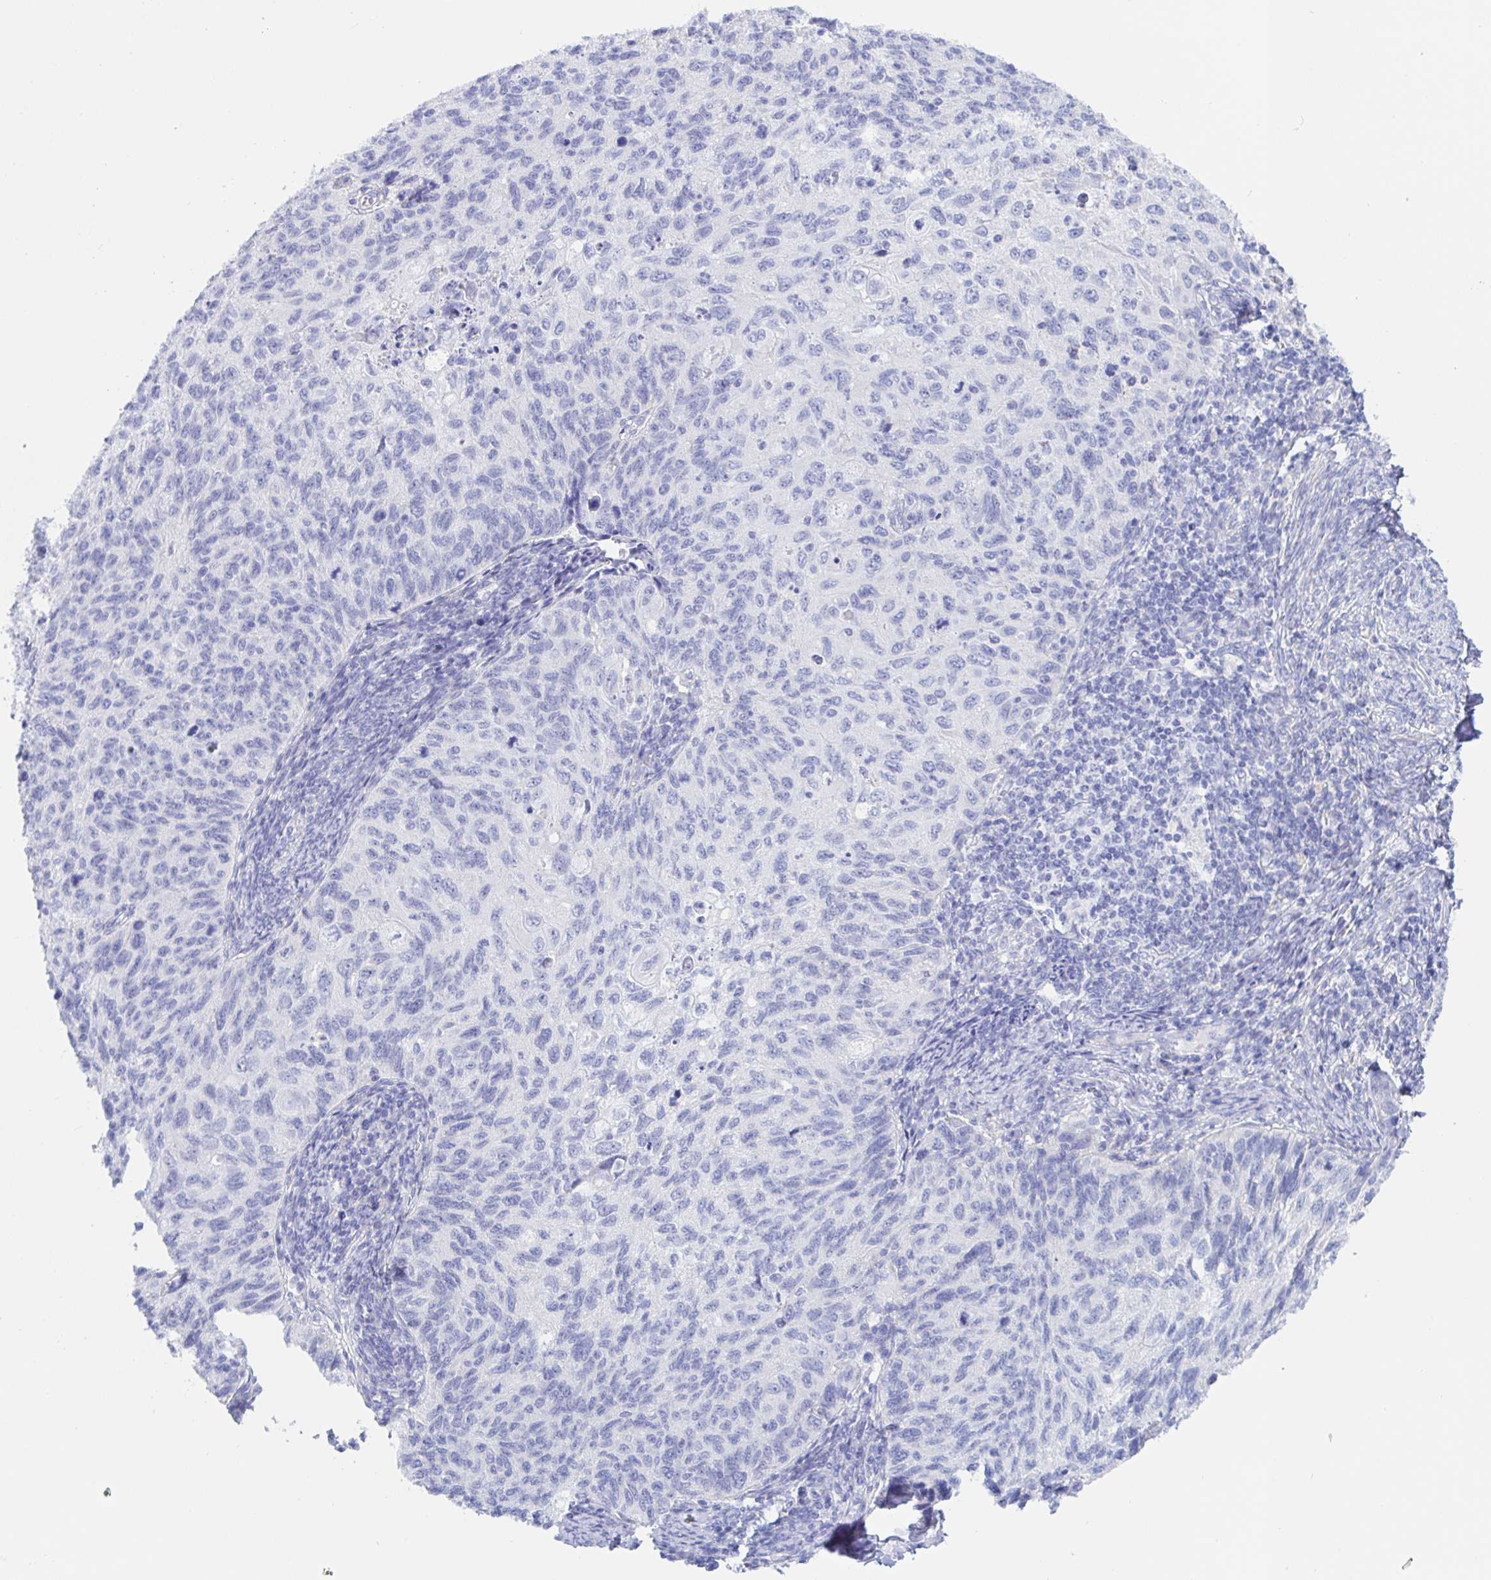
{"staining": {"intensity": "negative", "quantity": "none", "location": "none"}, "tissue": "cervical cancer", "cell_type": "Tumor cells", "image_type": "cancer", "snomed": [{"axis": "morphology", "description": "Squamous cell carcinoma, NOS"}, {"axis": "topography", "description": "Cervix"}], "caption": "This is a image of immunohistochemistry (IHC) staining of squamous cell carcinoma (cervical), which shows no positivity in tumor cells. (DAB (3,3'-diaminobenzidine) immunohistochemistry (IHC) visualized using brightfield microscopy, high magnification).", "gene": "KCNH6", "patient": {"sex": "female", "age": 70}}